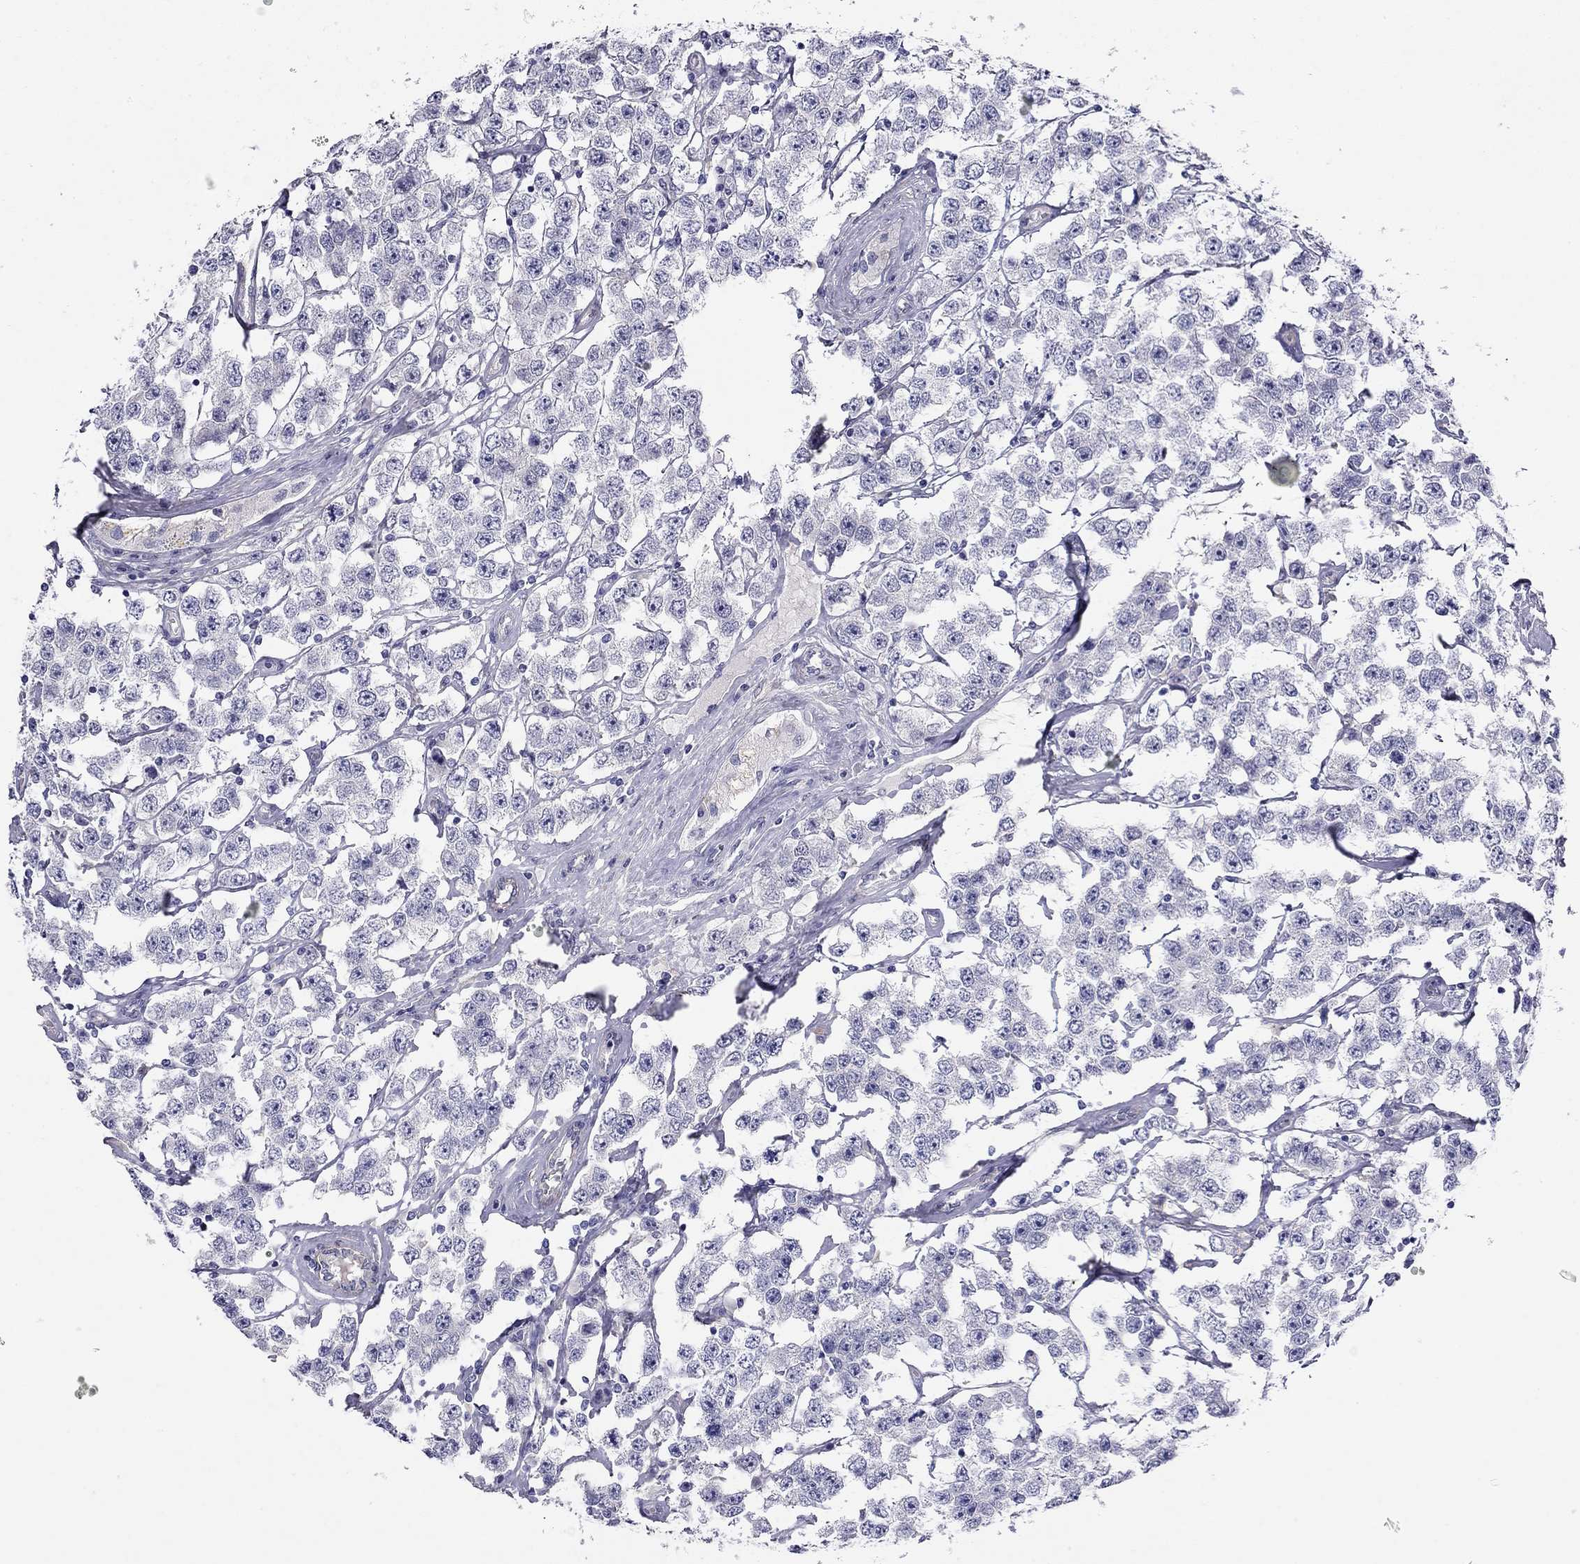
{"staining": {"intensity": "negative", "quantity": "none", "location": "none"}, "tissue": "testis cancer", "cell_type": "Tumor cells", "image_type": "cancer", "snomed": [{"axis": "morphology", "description": "Seminoma, NOS"}, {"axis": "topography", "description": "Testis"}], "caption": "Testis cancer (seminoma) was stained to show a protein in brown. There is no significant expression in tumor cells.", "gene": "RTL1", "patient": {"sex": "male", "age": 52}}